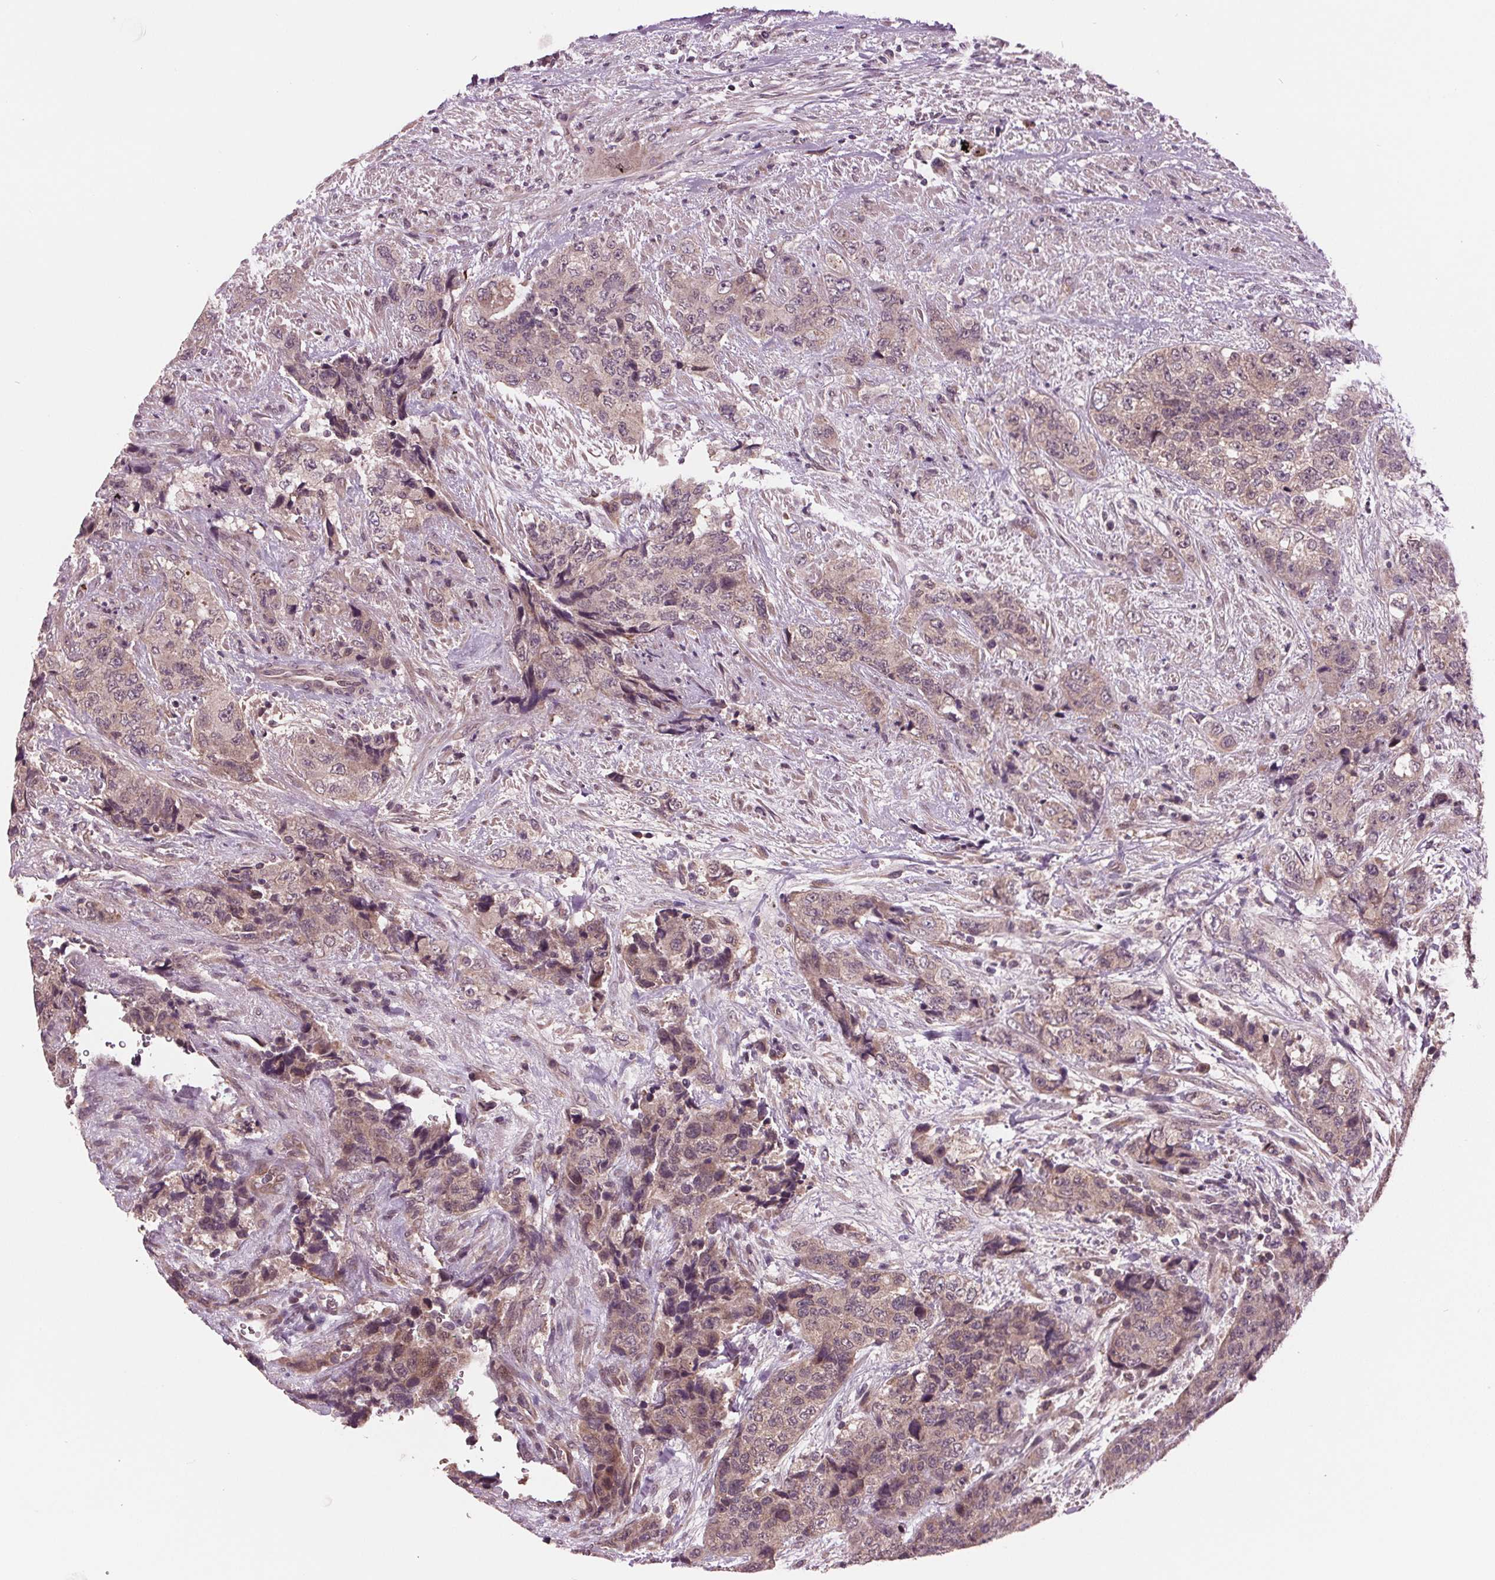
{"staining": {"intensity": "weak", "quantity": ">75%", "location": "cytoplasmic/membranous"}, "tissue": "urothelial cancer", "cell_type": "Tumor cells", "image_type": "cancer", "snomed": [{"axis": "morphology", "description": "Urothelial carcinoma, High grade"}, {"axis": "topography", "description": "Urinary bladder"}], "caption": "Urothelial cancer stained with DAB (3,3'-diaminobenzidine) immunohistochemistry reveals low levels of weak cytoplasmic/membranous expression in about >75% of tumor cells. The staining is performed using DAB (3,3'-diaminobenzidine) brown chromogen to label protein expression. The nuclei are counter-stained blue using hematoxylin.", "gene": "MAPK8", "patient": {"sex": "female", "age": 78}}